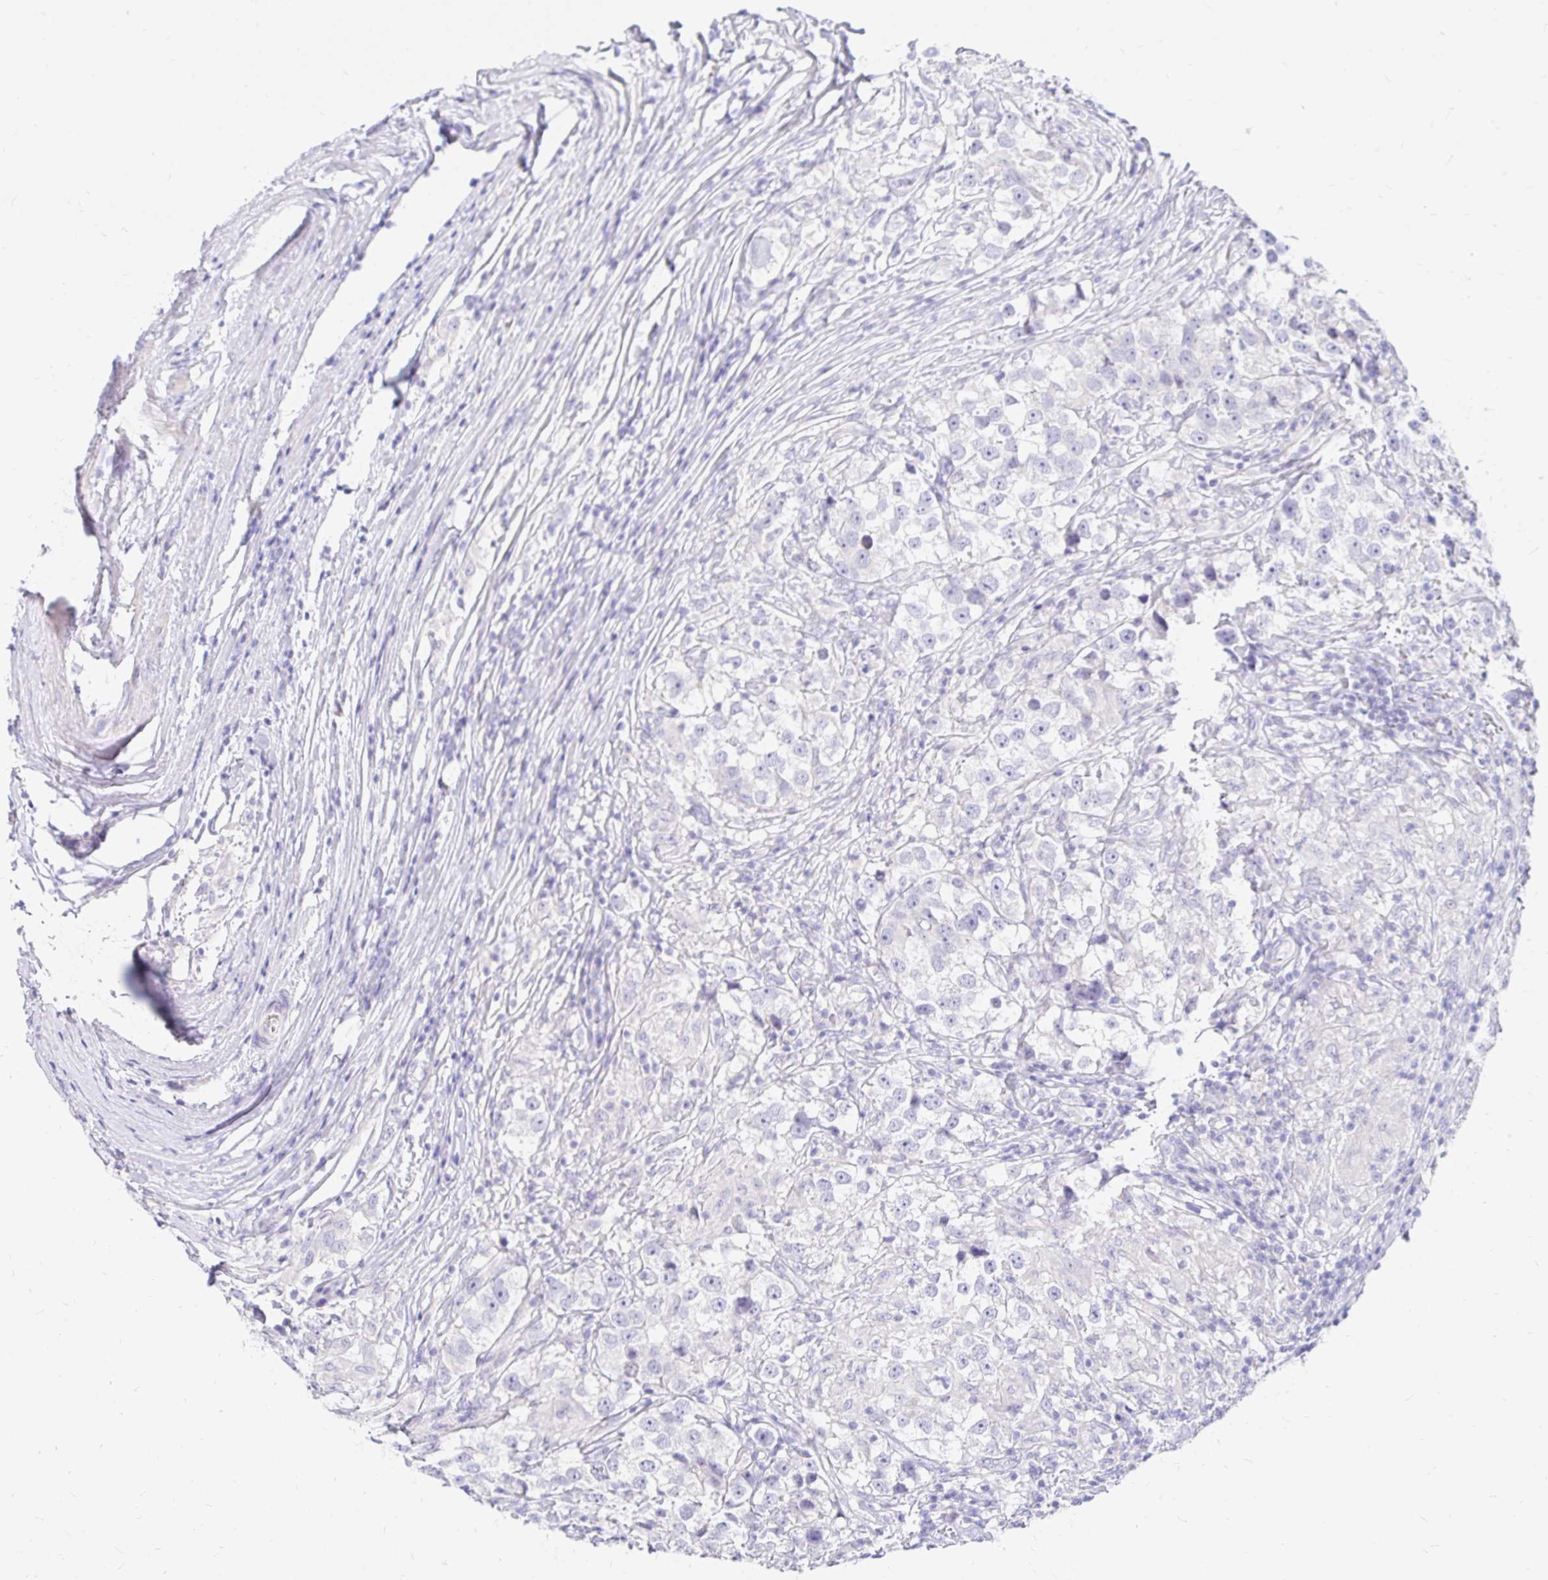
{"staining": {"intensity": "negative", "quantity": "none", "location": "none"}, "tissue": "testis cancer", "cell_type": "Tumor cells", "image_type": "cancer", "snomed": [{"axis": "morphology", "description": "Seminoma, NOS"}, {"axis": "topography", "description": "Testis"}], "caption": "An image of human testis seminoma is negative for staining in tumor cells.", "gene": "NR2E1", "patient": {"sex": "male", "age": 46}}